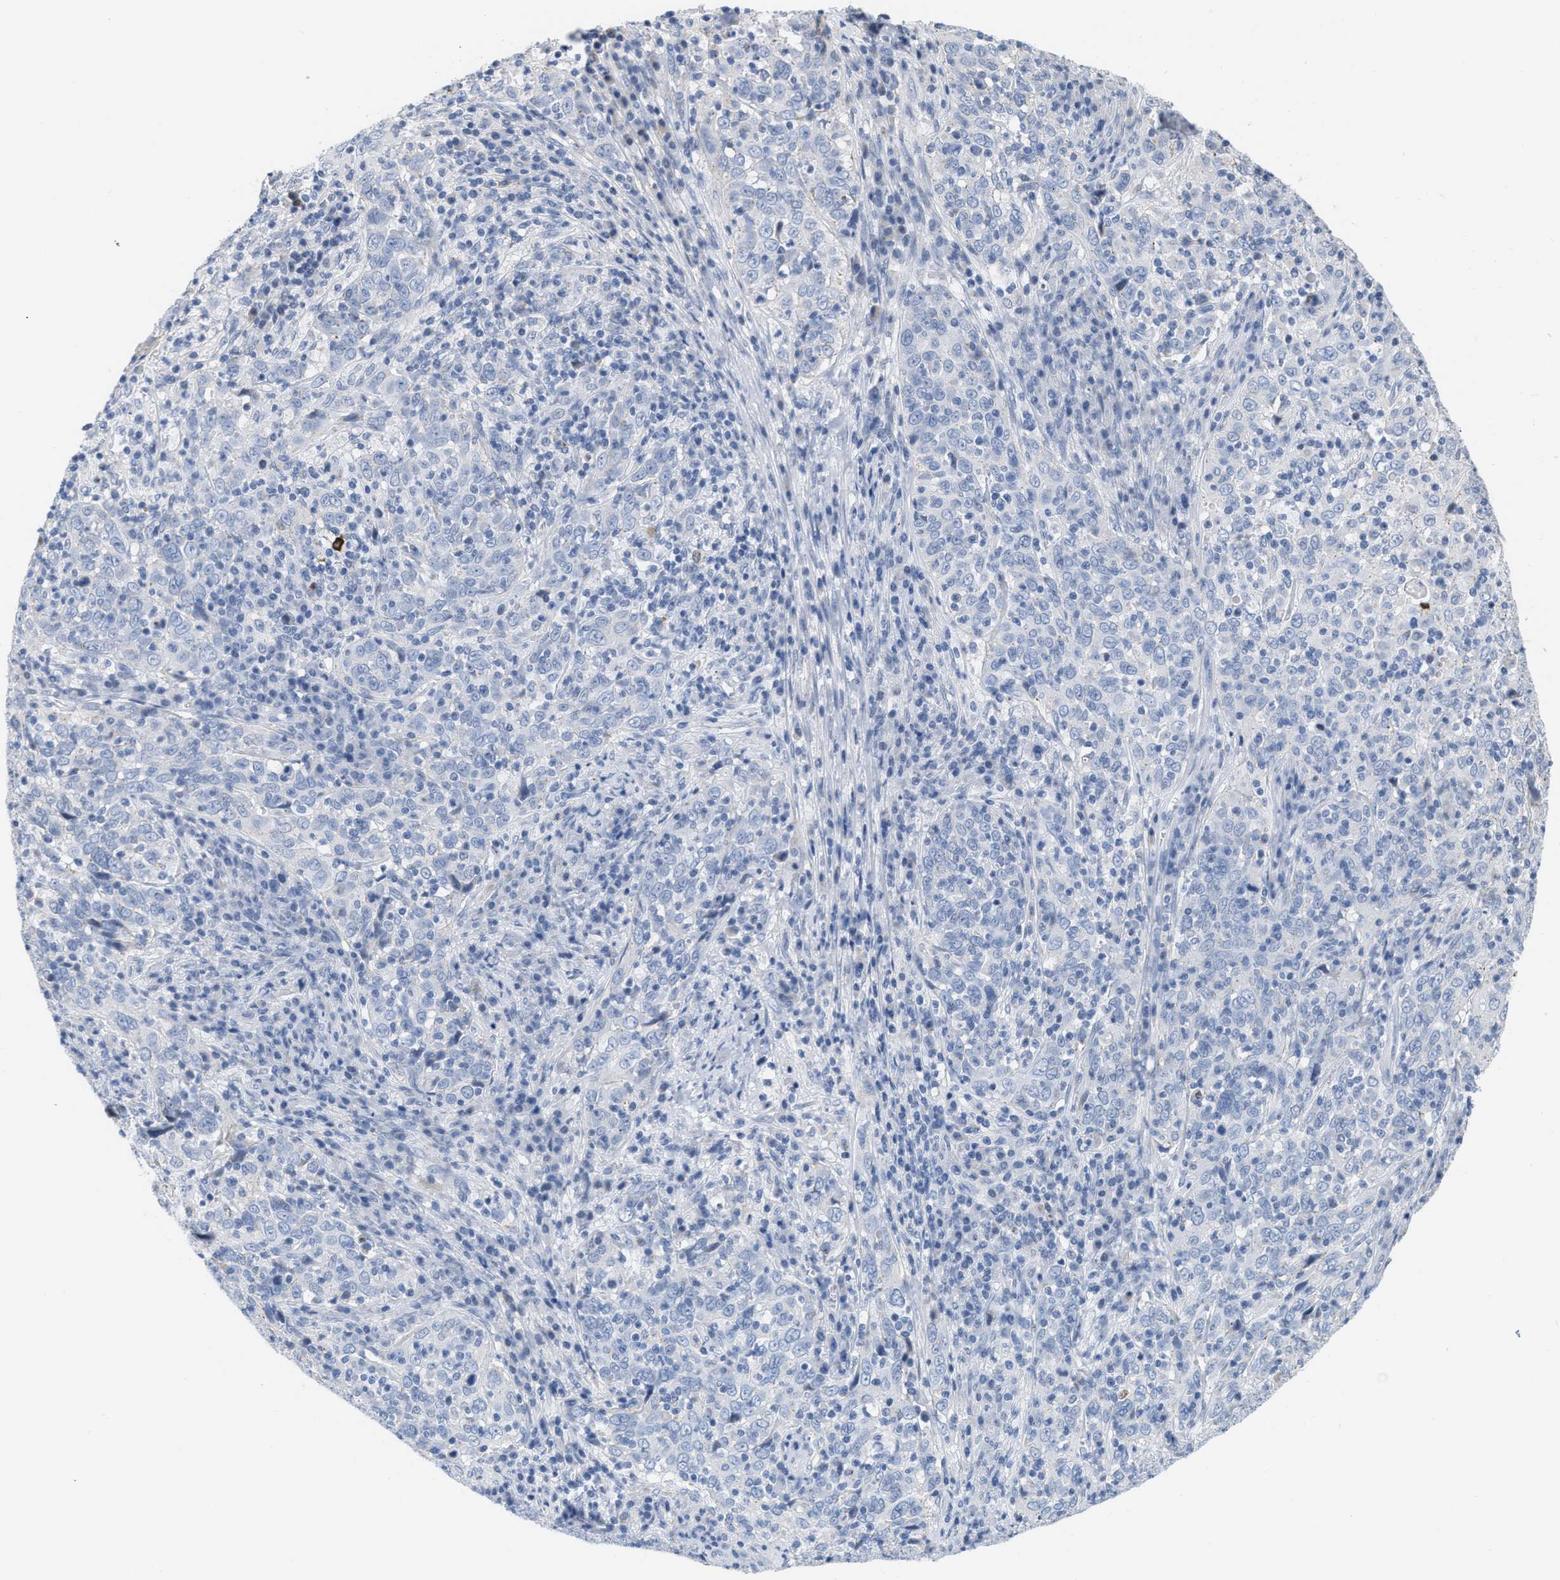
{"staining": {"intensity": "negative", "quantity": "none", "location": "none"}, "tissue": "cervical cancer", "cell_type": "Tumor cells", "image_type": "cancer", "snomed": [{"axis": "morphology", "description": "Squamous cell carcinoma, NOS"}, {"axis": "topography", "description": "Cervix"}], "caption": "Micrograph shows no protein positivity in tumor cells of cervical squamous cell carcinoma tissue.", "gene": "CRYM", "patient": {"sex": "female", "age": 46}}